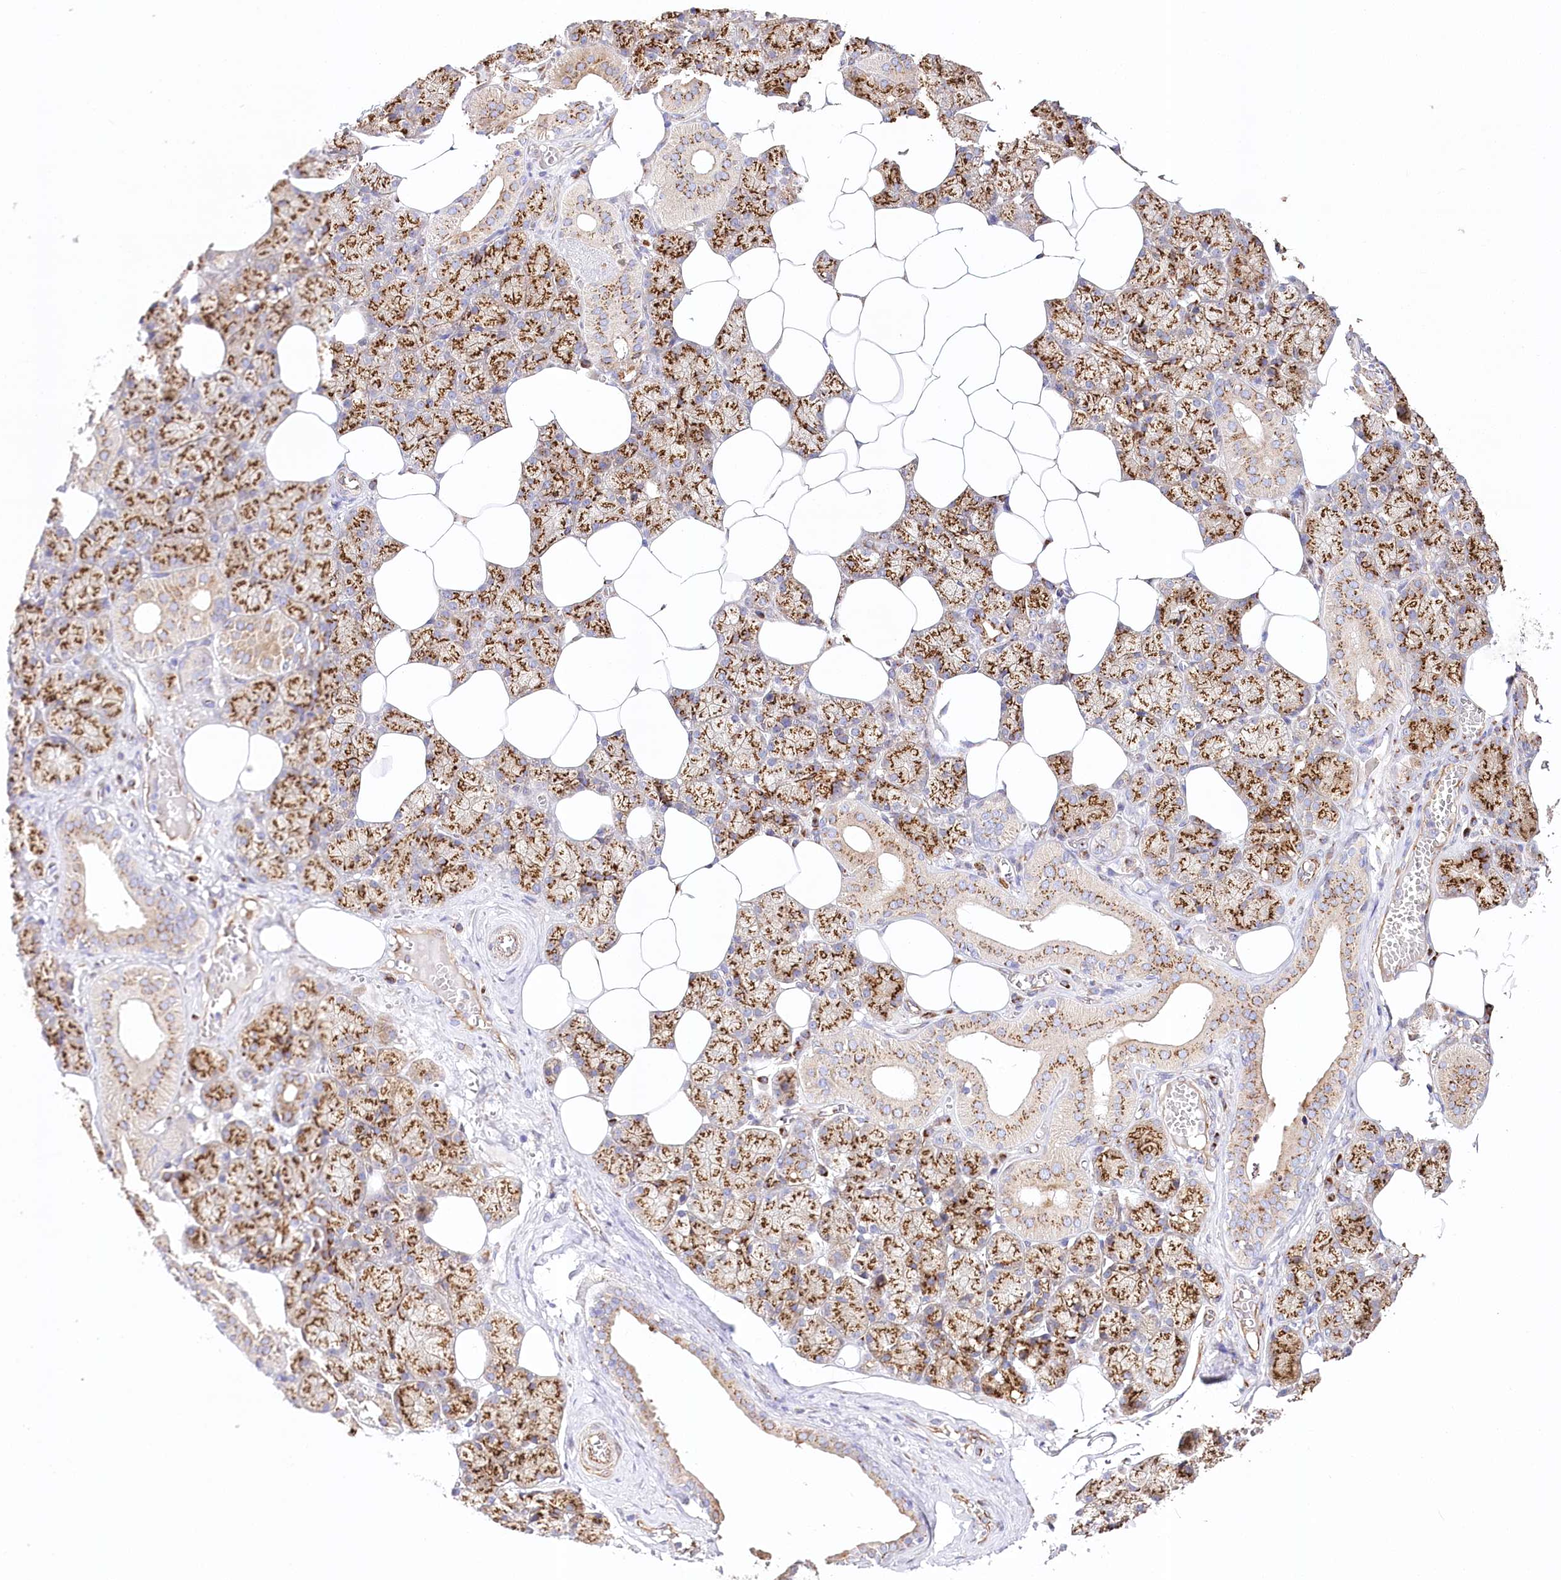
{"staining": {"intensity": "strong", "quantity": ">75%", "location": "cytoplasmic/membranous"}, "tissue": "salivary gland", "cell_type": "Glandular cells", "image_type": "normal", "snomed": [{"axis": "morphology", "description": "Normal tissue, NOS"}, {"axis": "topography", "description": "Salivary gland"}], "caption": "The image shows a brown stain indicating the presence of a protein in the cytoplasmic/membranous of glandular cells in salivary gland. The staining was performed using DAB (3,3'-diaminobenzidine), with brown indicating positive protein expression. Nuclei are stained blue with hematoxylin.", "gene": "ABRAXAS2", "patient": {"sex": "male", "age": 62}}